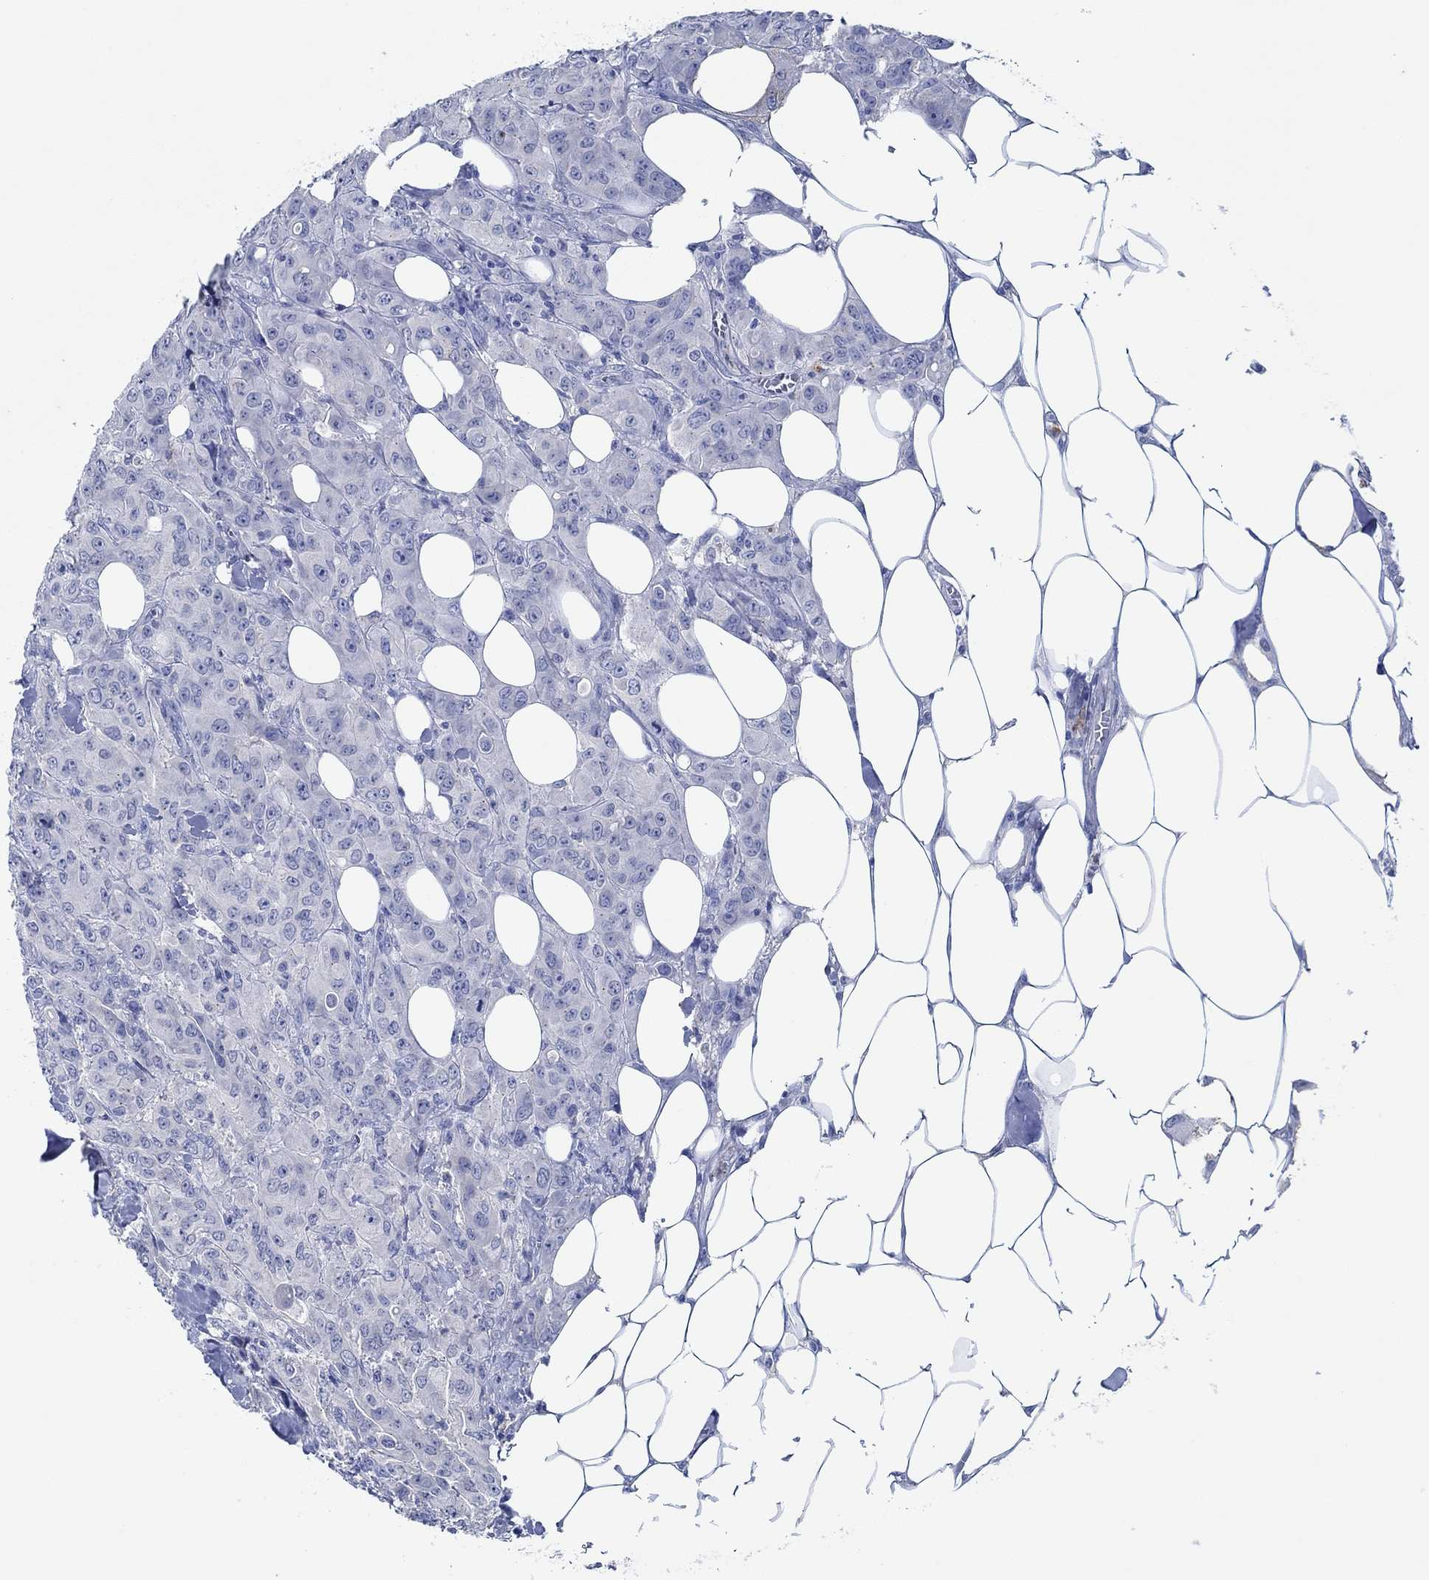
{"staining": {"intensity": "negative", "quantity": "none", "location": "none"}, "tissue": "breast cancer", "cell_type": "Tumor cells", "image_type": "cancer", "snomed": [{"axis": "morphology", "description": "Duct carcinoma"}, {"axis": "topography", "description": "Breast"}], "caption": "This is a micrograph of immunohistochemistry (IHC) staining of infiltrating ductal carcinoma (breast), which shows no positivity in tumor cells.", "gene": "CPM", "patient": {"sex": "female", "age": 43}}